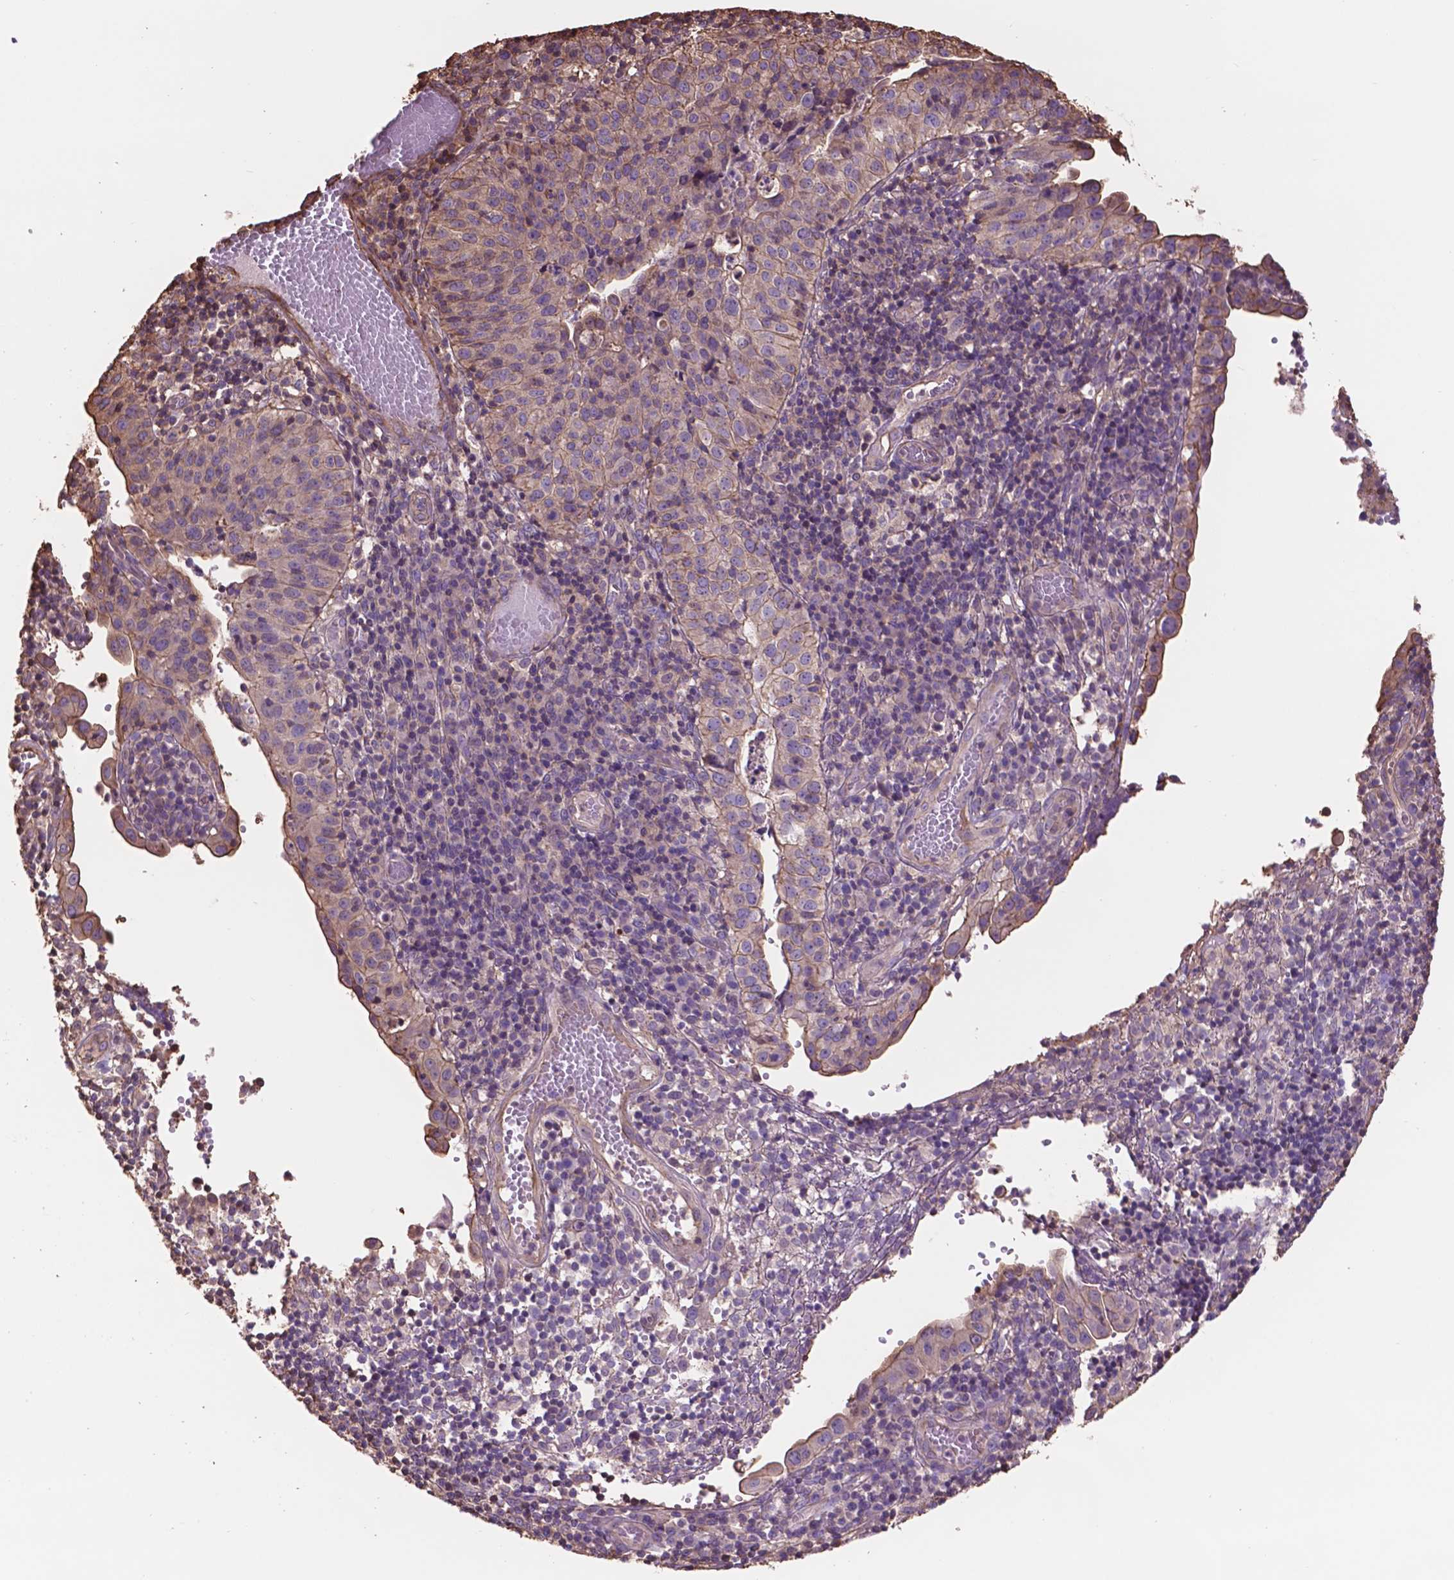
{"staining": {"intensity": "moderate", "quantity": ">75%", "location": "cytoplasmic/membranous"}, "tissue": "cervical cancer", "cell_type": "Tumor cells", "image_type": "cancer", "snomed": [{"axis": "morphology", "description": "Squamous cell carcinoma, NOS"}, {"axis": "topography", "description": "Cervix"}], "caption": "A brown stain labels moderate cytoplasmic/membranous staining of a protein in human cervical cancer (squamous cell carcinoma) tumor cells. Ihc stains the protein in brown and the nuclei are stained blue.", "gene": "NIPA2", "patient": {"sex": "female", "age": 39}}